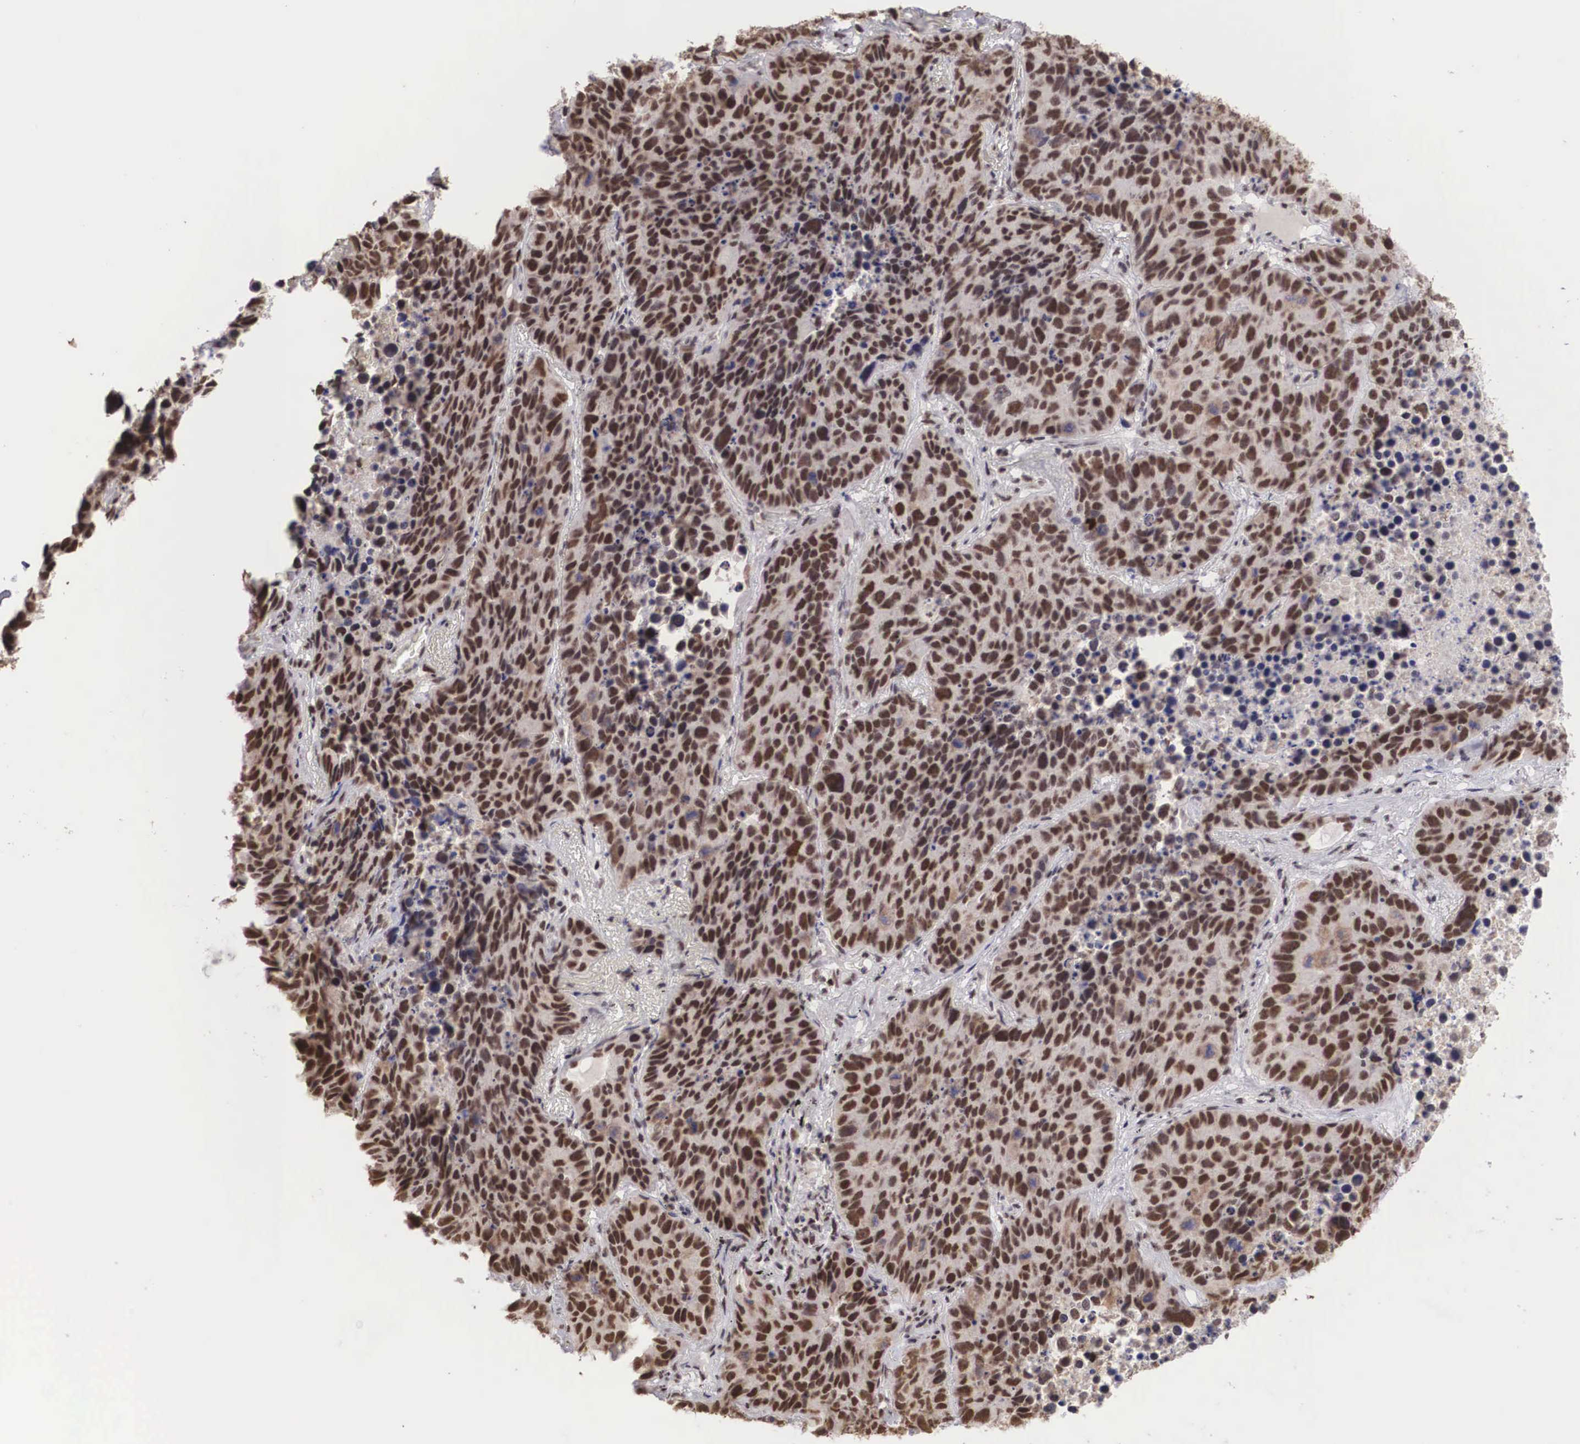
{"staining": {"intensity": "strong", "quantity": ">75%", "location": "nuclear"}, "tissue": "lung cancer", "cell_type": "Tumor cells", "image_type": "cancer", "snomed": [{"axis": "morphology", "description": "Carcinoid, malignant, NOS"}, {"axis": "topography", "description": "Lung"}], "caption": "Immunohistochemical staining of lung cancer exhibits high levels of strong nuclear protein expression in about >75% of tumor cells.", "gene": "HTATSF1", "patient": {"sex": "male", "age": 60}}